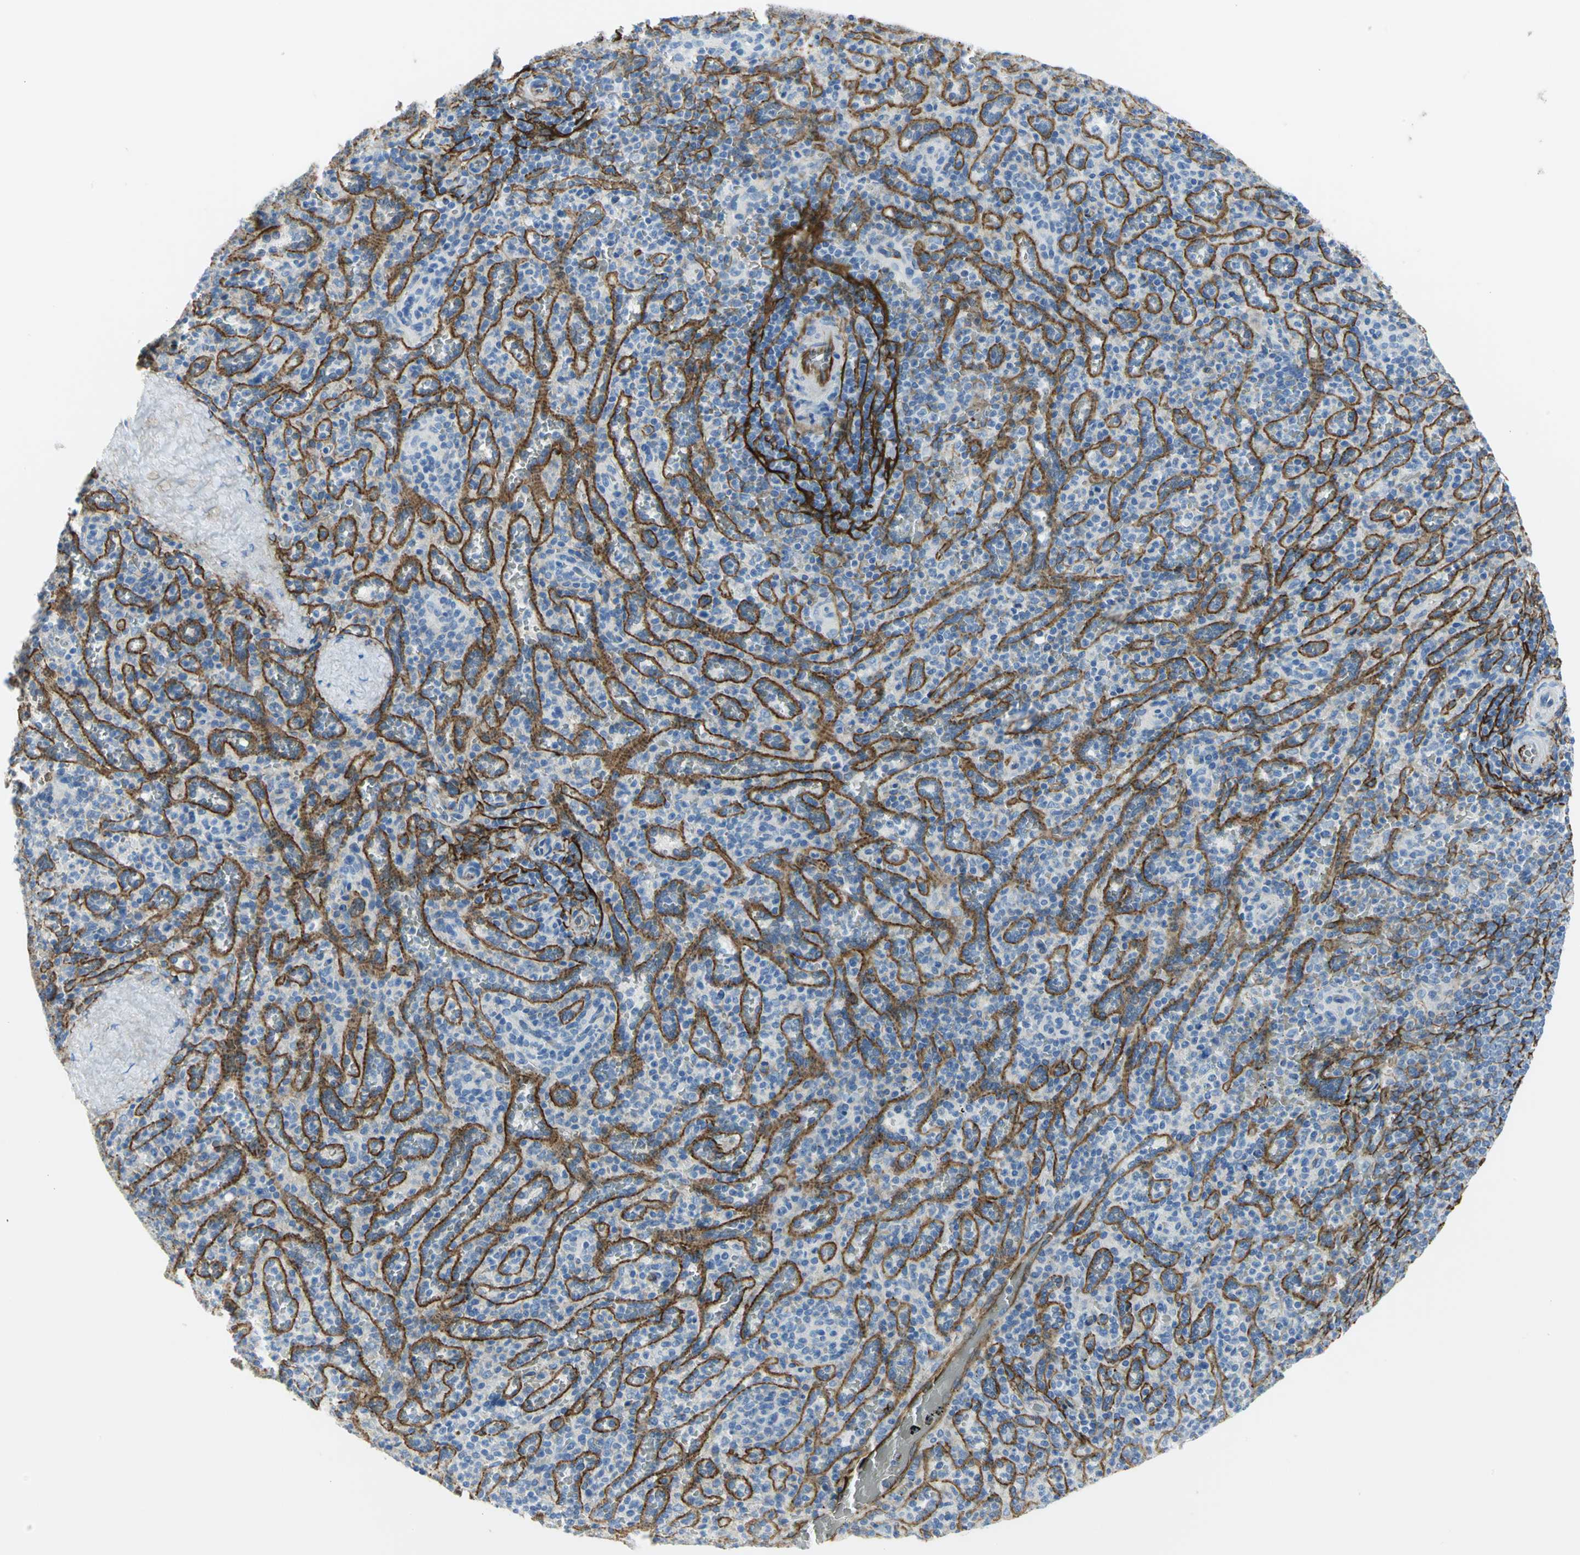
{"staining": {"intensity": "negative", "quantity": "none", "location": "none"}, "tissue": "spleen", "cell_type": "Cells in red pulp", "image_type": "normal", "snomed": [{"axis": "morphology", "description": "Normal tissue, NOS"}, {"axis": "topography", "description": "Spleen"}], "caption": "Immunohistochemical staining of benign human spleen exhibits no significant staining in cells in red pulp.", "gene": "FLNB", "patient": {"sex": "male", "age": 36}}